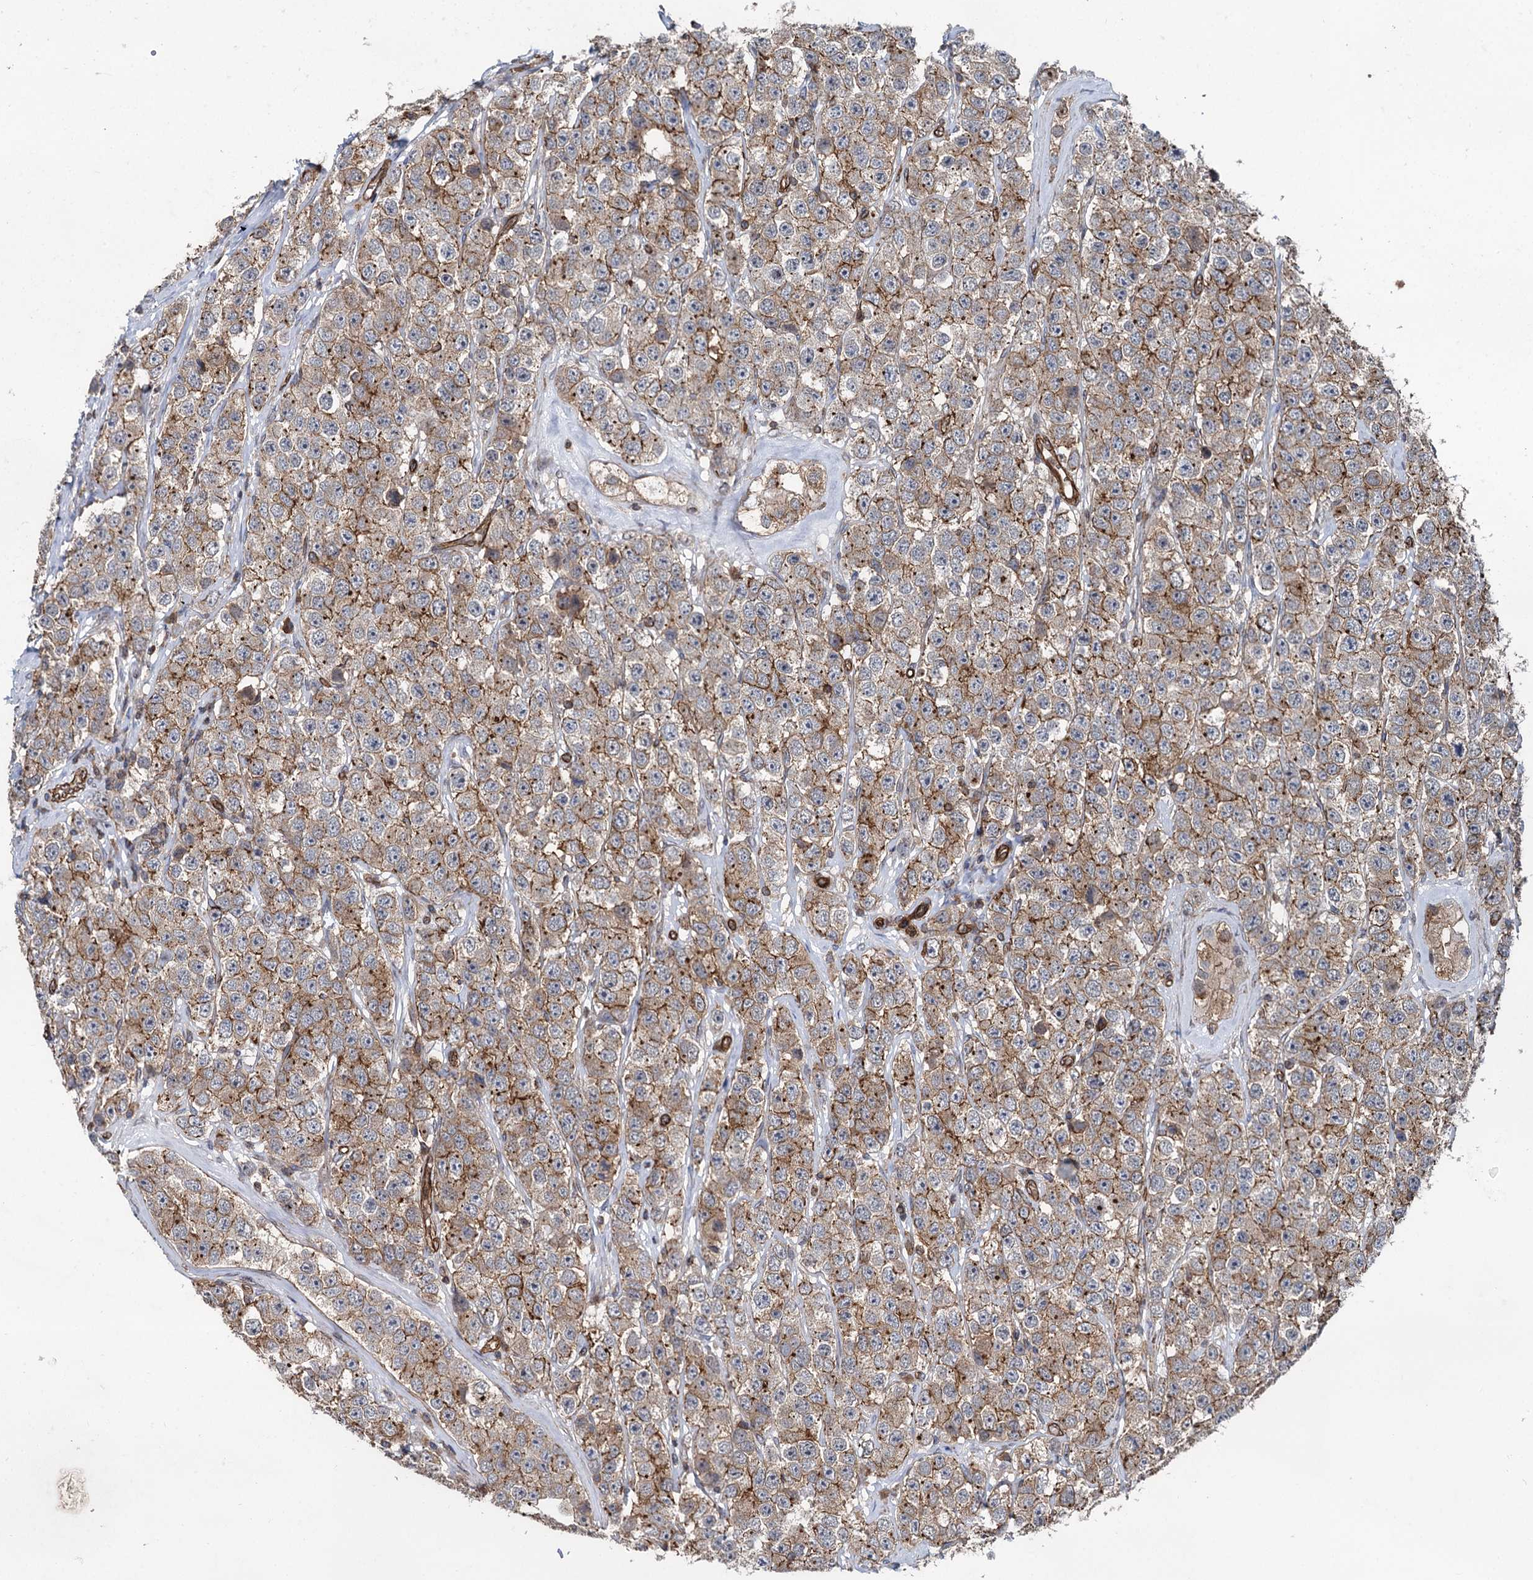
{"staining": {"intensity": "moderate", "quantity": ">75%", "location": "cytoplasmic/membranous"}, "tissue": "testis cancer", "cell_type": "Tumor cells", "image_type": "cancer", "snomed": [{"axis": "morphology", "description": "Seminoma, NOS"}, {"axis": "topography", "description": "Testis"}], "caption": "Human seminoma (testis) stained with a protein marker exhibits moderate staining in tumor cells.", "gene": "SVIP", "patient": {"sex": "male", "age": 28}}